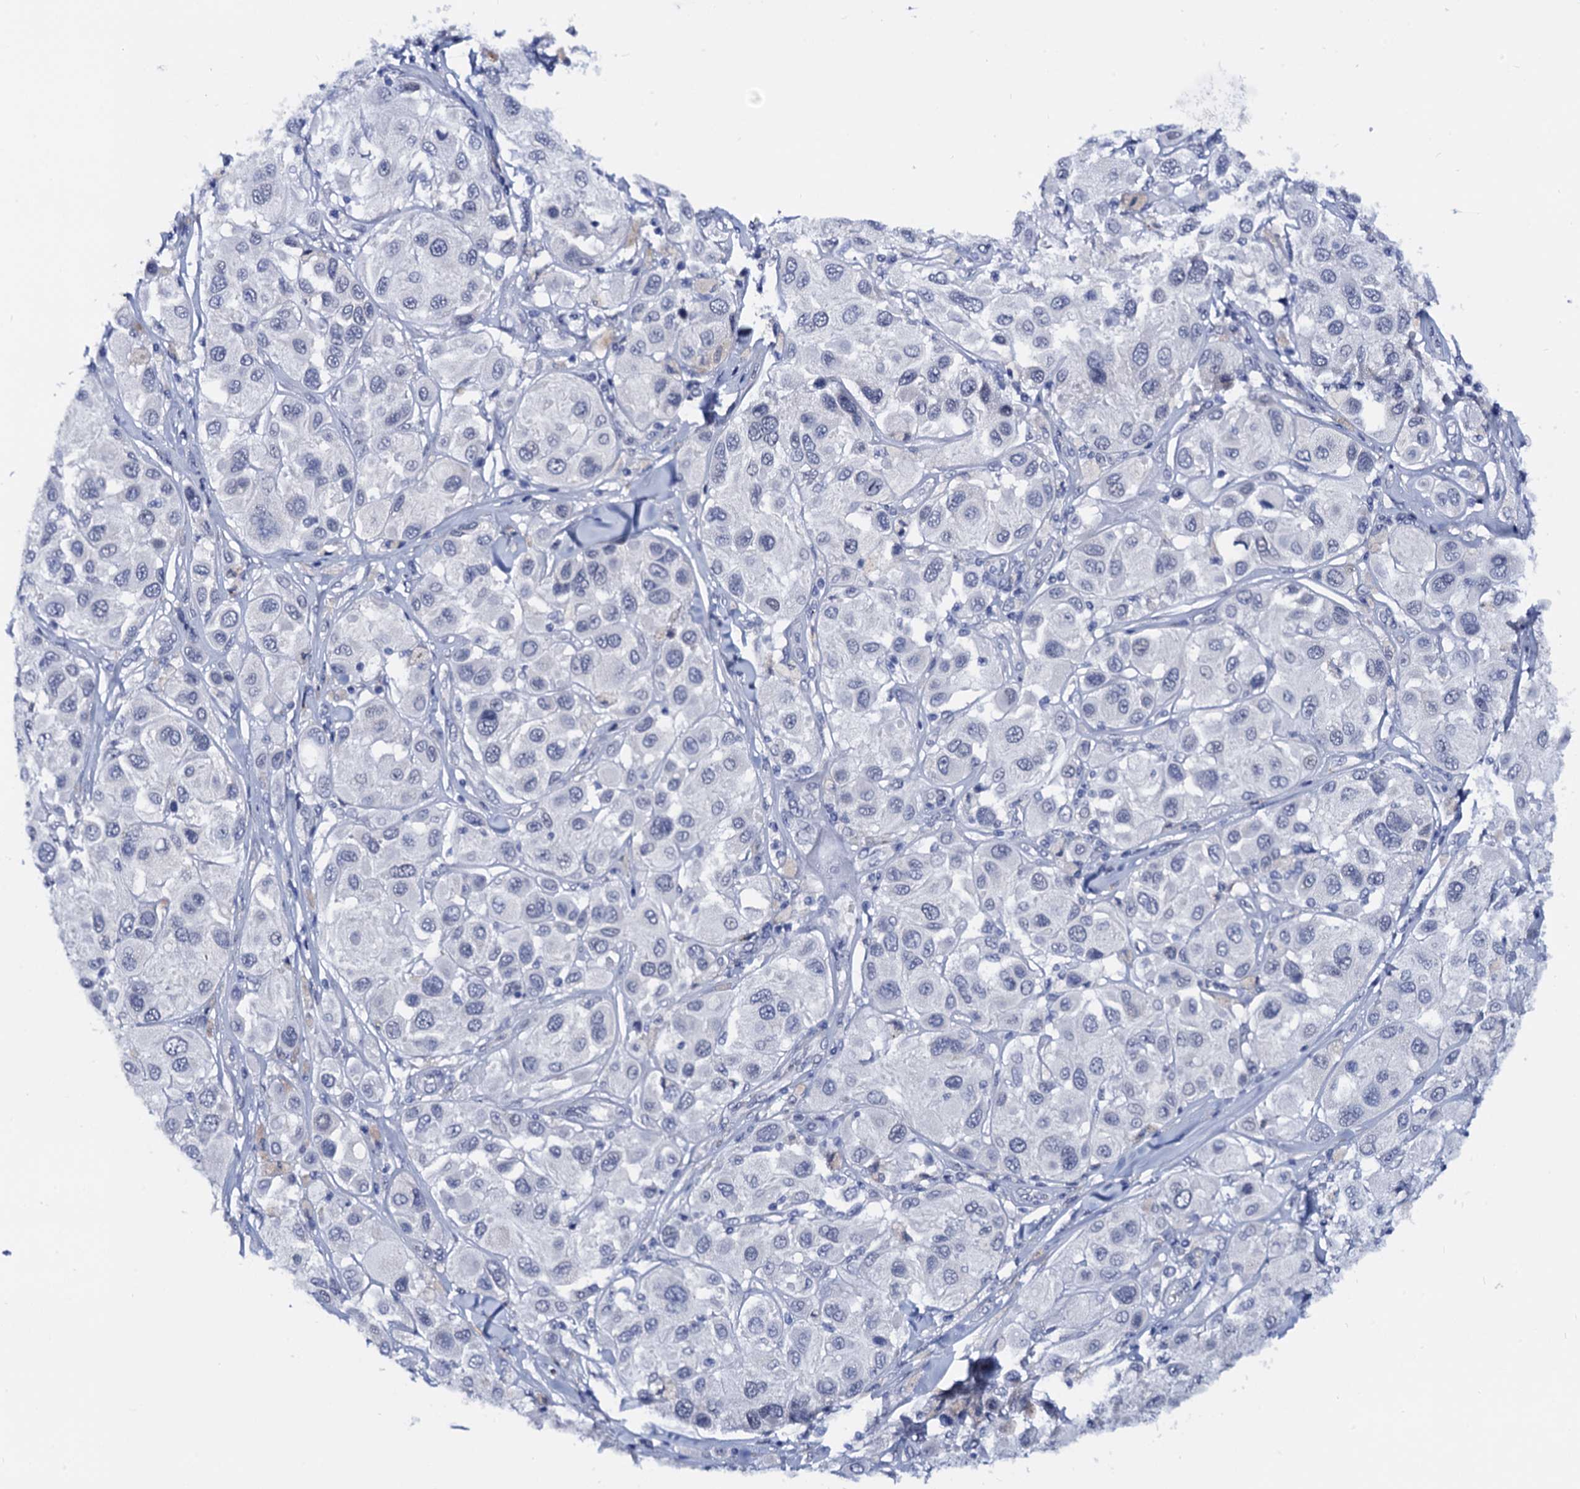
{"staining": {"intensity": "negative", "quantity": "none", "location": "none"}, "tissue": "melanoma", "cell_type": "Tumor cells", "image_type": "cancer", "snomed": [{"axis": "morphology", "description": "Malignant melanoma, Metastatic site"}, {"axis": "topography", "description": "Skin"}], "caption": "Immunohistochemistry image of neoplastic tissue: human melanoma stained with DAB (3,3'-diaminobenzidine) reveals no significant protein expression in tumor cells.", "gene": "C16orf87", "patient": {"sex": "male", "age": 41}}